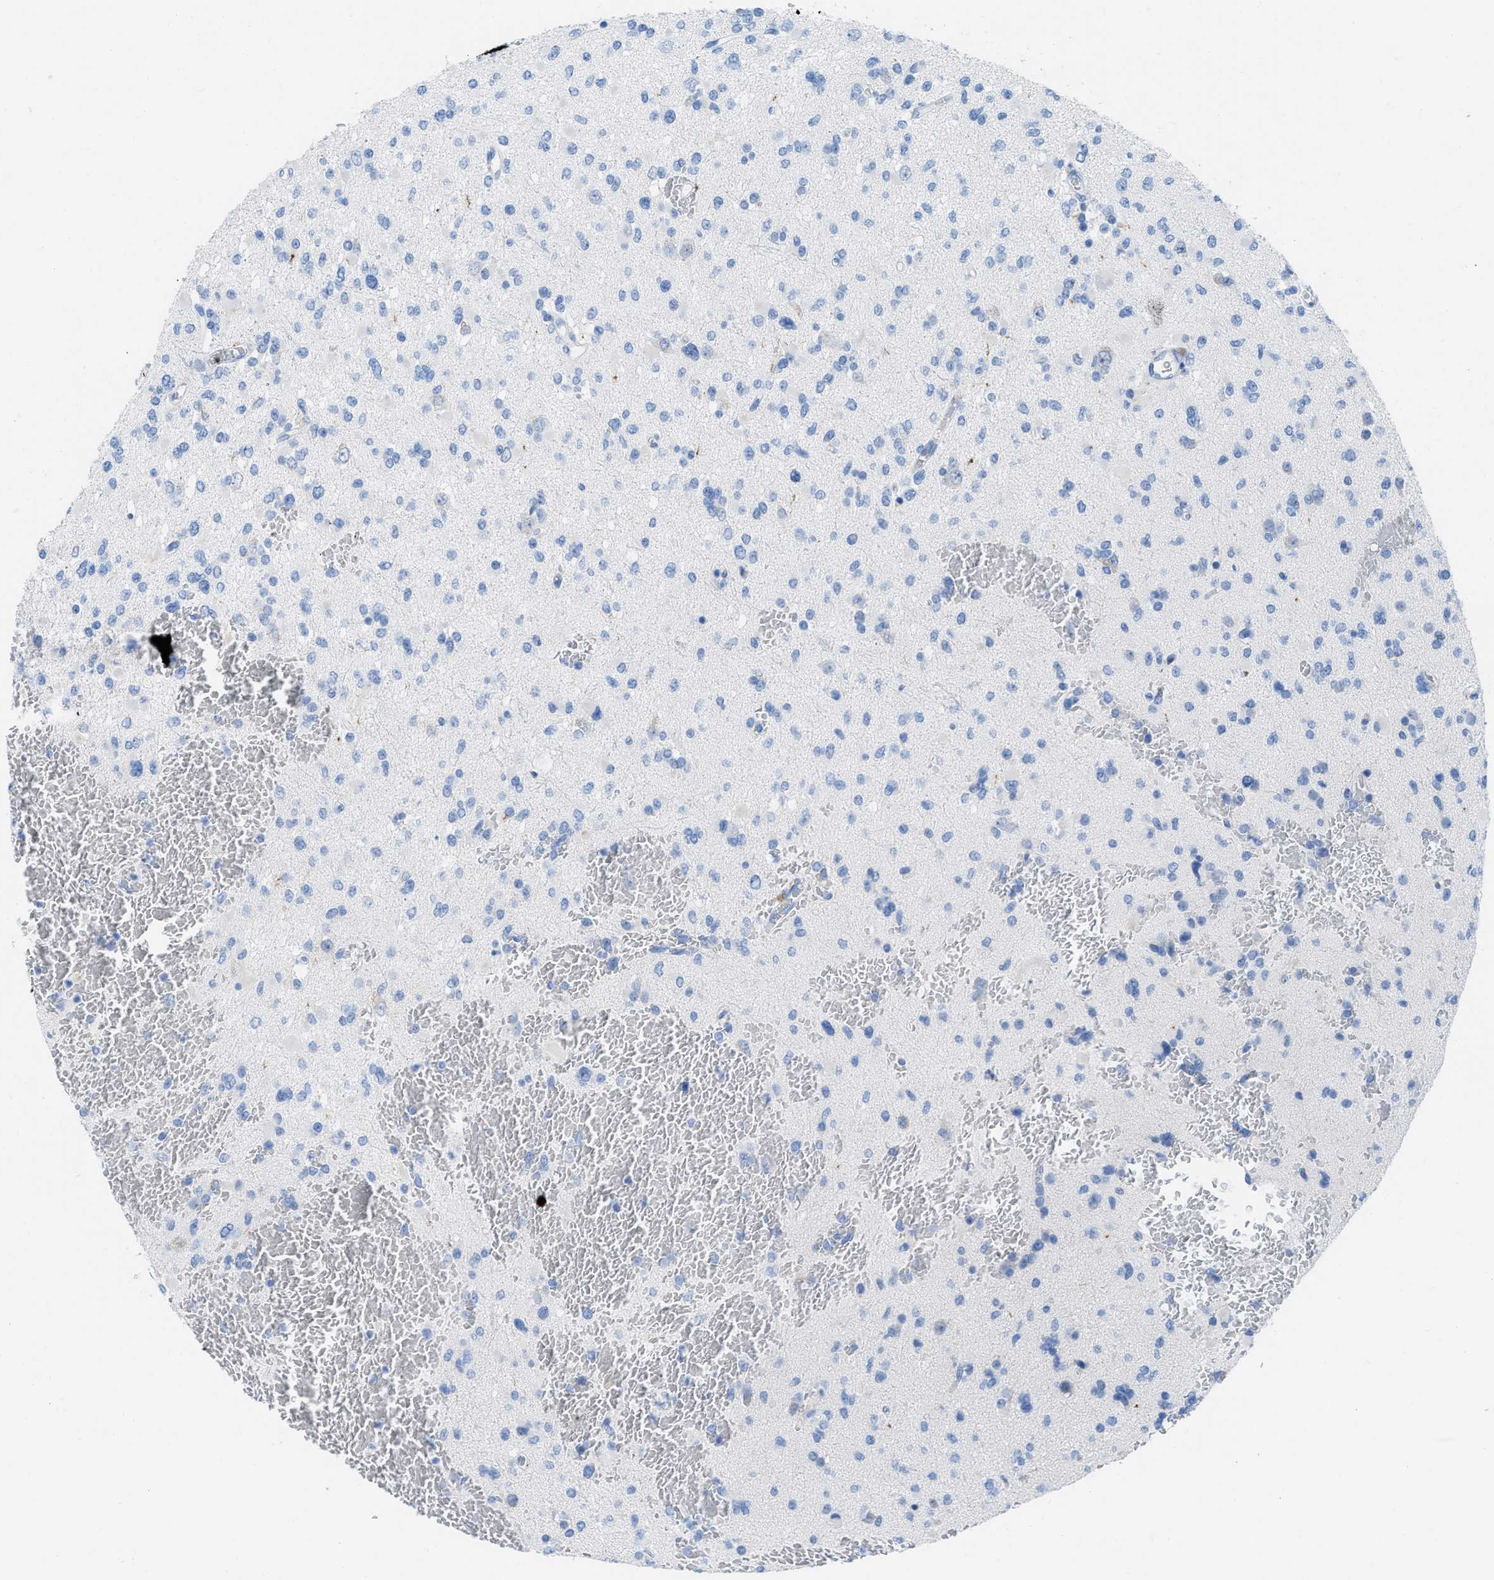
{"staining": {"intensity": "negative", "quantity": "none", "location": "none"}, "tissue": "glioma", "cell_type": "Tumor cells", "image_type": "cancer", "snomed": [{"axis": "morphology", "description": "Glioma, malignant, Low grade"}, {"axis": "topography", "description": "Brain"}], "caption": "Tumor cells show no significant protein positivity in low-grade glioma (malignant).", "gene": "TCL1A", "patient": {"sex": "female", "age": 22}}